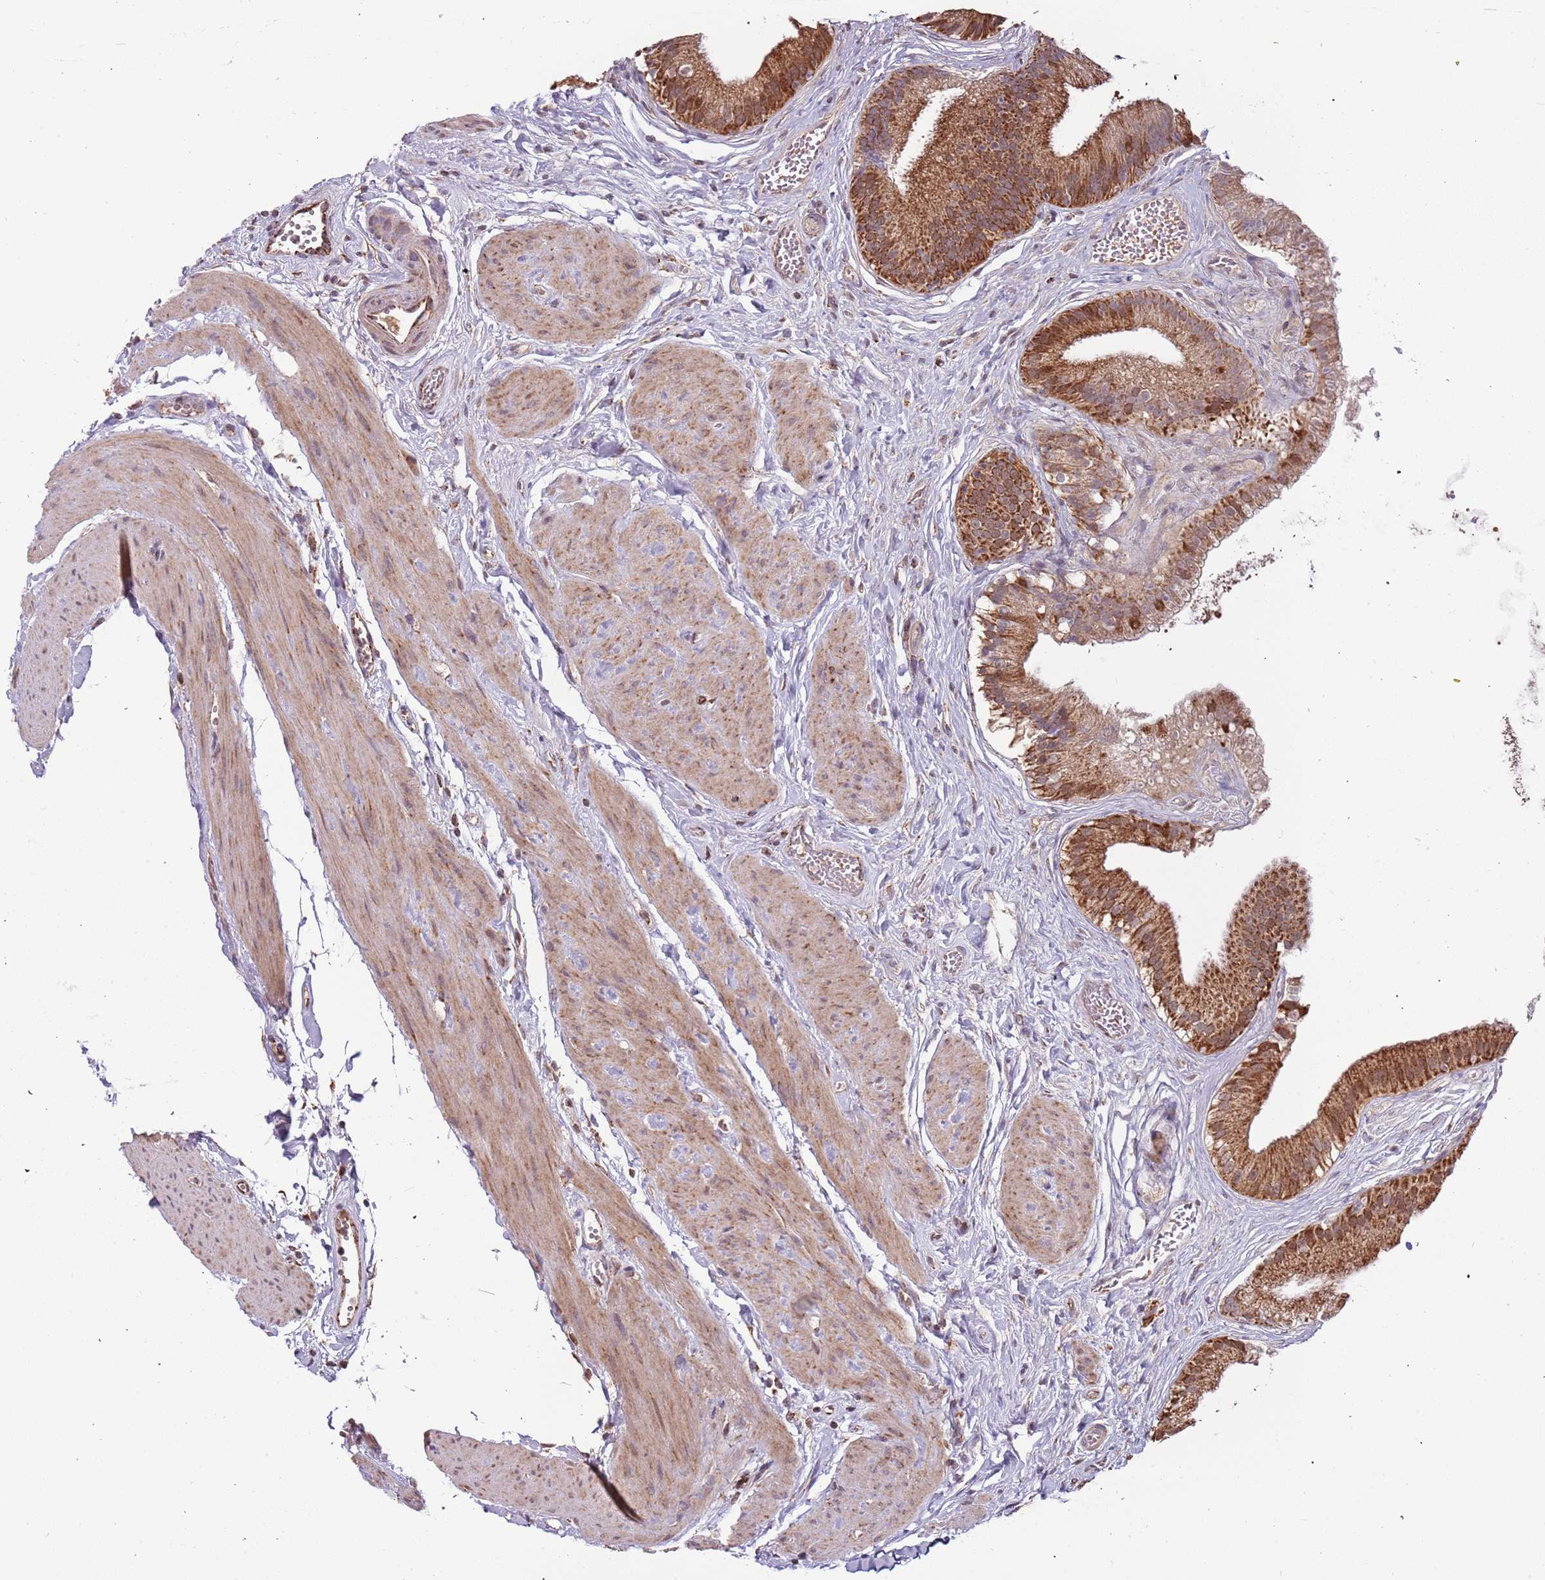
{"staining": {"intensity": "strong", "quantity": ">75%", "location": "cytoplasmic/membranous,nuclear"}, "tissue": "gallbladder", "cell_type": "Glandular cells", "image_type": "normal", "snomed": [{"axis": "morphology", "description": "Normal tissue, NOS"}, {"axis": "topography", "description": "Gallbladder"}], "caption": "Protein analysis of normal gallbladder reveals strong cytoplasmic/membranous,nuclear staining in approximately >75% of glandular cells. Using DAB (3,3'-diaminobenzidine) (brown) and hematoxylin (blue) stains, captured at high magnification using brightfield microscopy.", "gene": "IL17RD", "patient": {"sex": "female", "age": 54}}